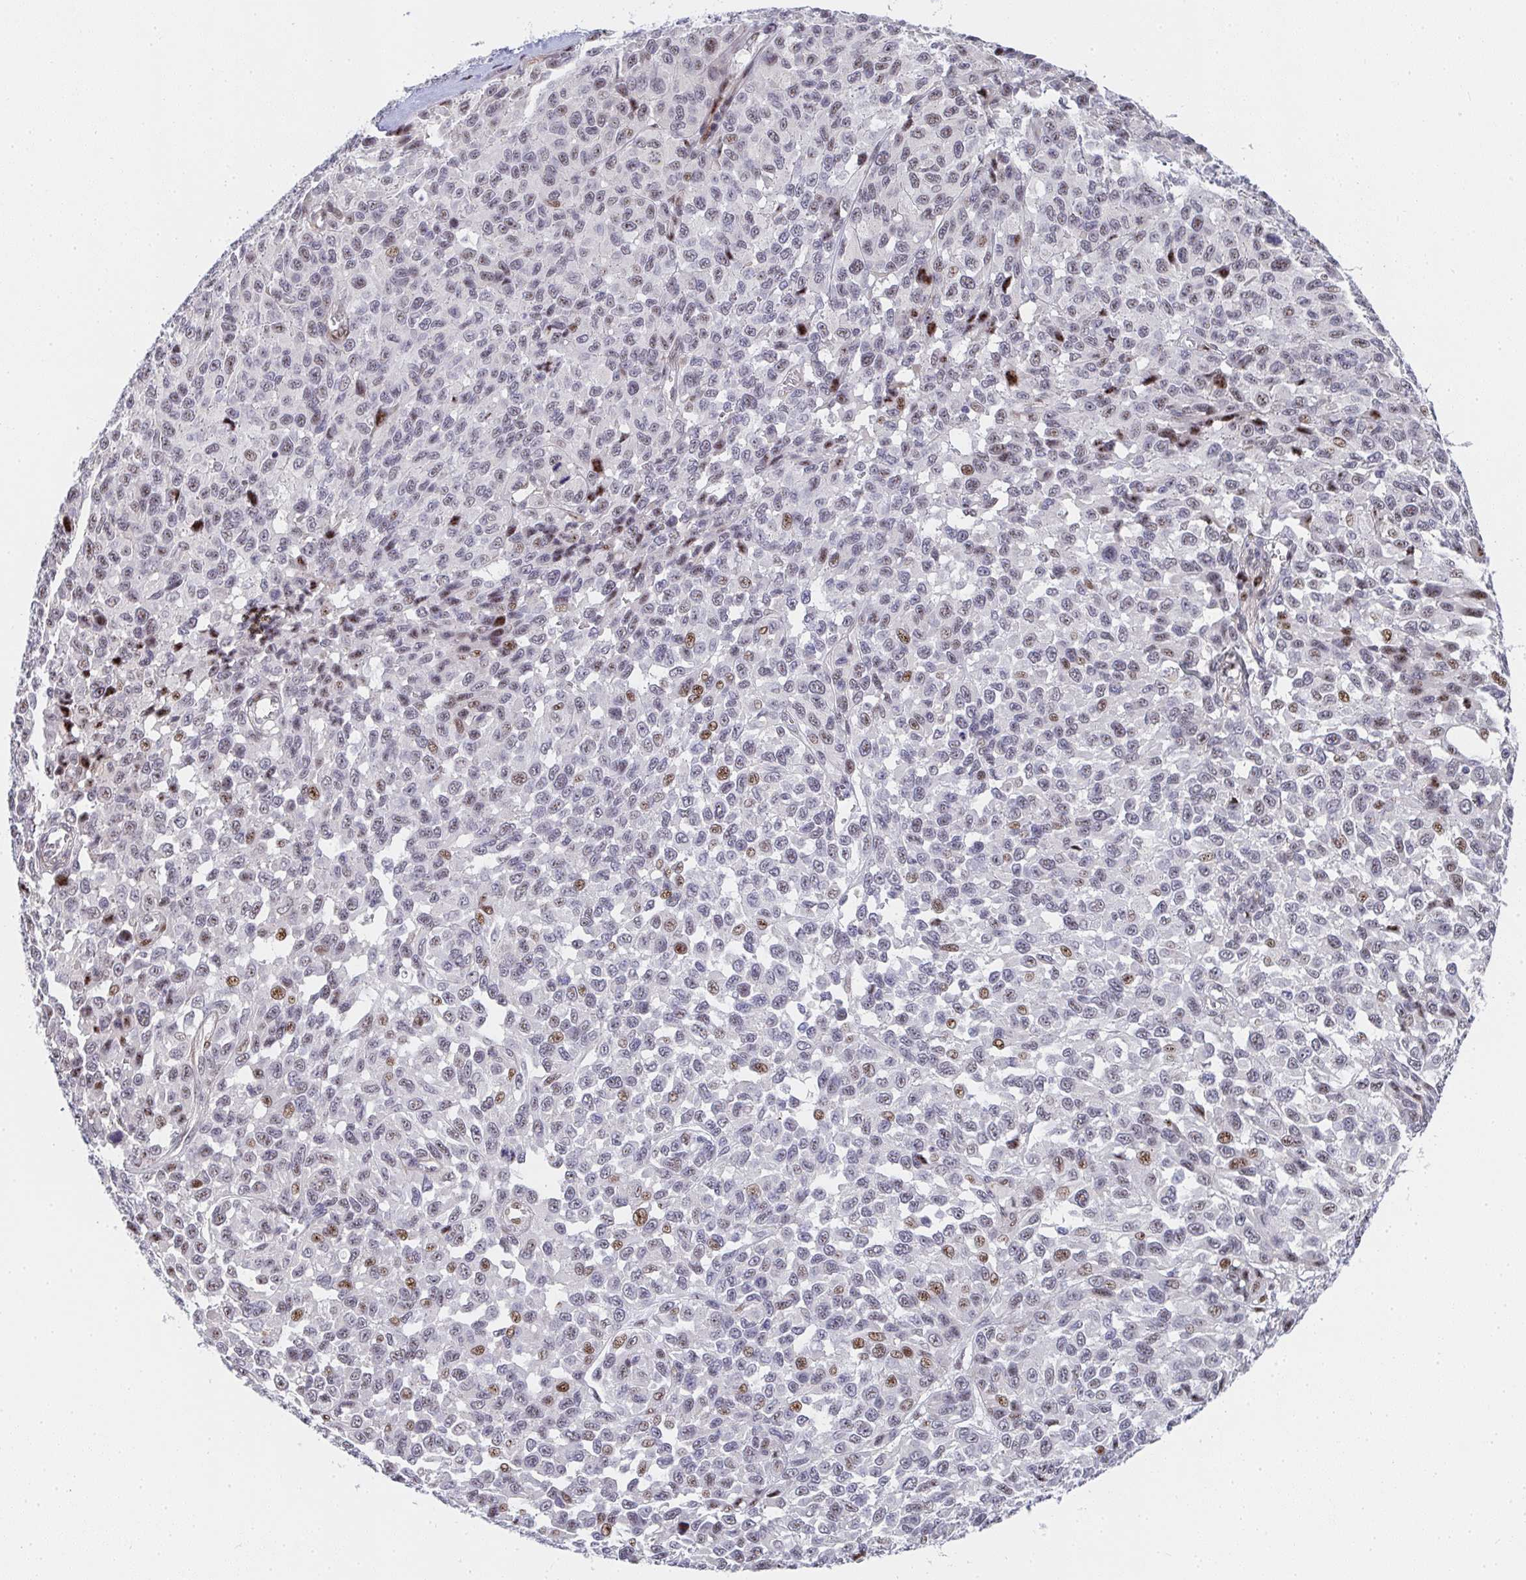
{"staining": {"intensity": "moderate", "quantity": "25%-75%", "location": "nuclear"}, "tissue": "melanoma", "cell_type": "Tumor cells", "image_type": "cancer", "snomed": [{"axis": "morphology", "description": "Malignant melanoma, NOS"}, {"axis": "topography", "description": "Skin"}], "caption": "This is an image of IHC staining of melanoma, which shows moderate staining in the nuclear of tumor cells.", "gene": "ZIC3", "patient": {"sex": "male", "age": 62}}